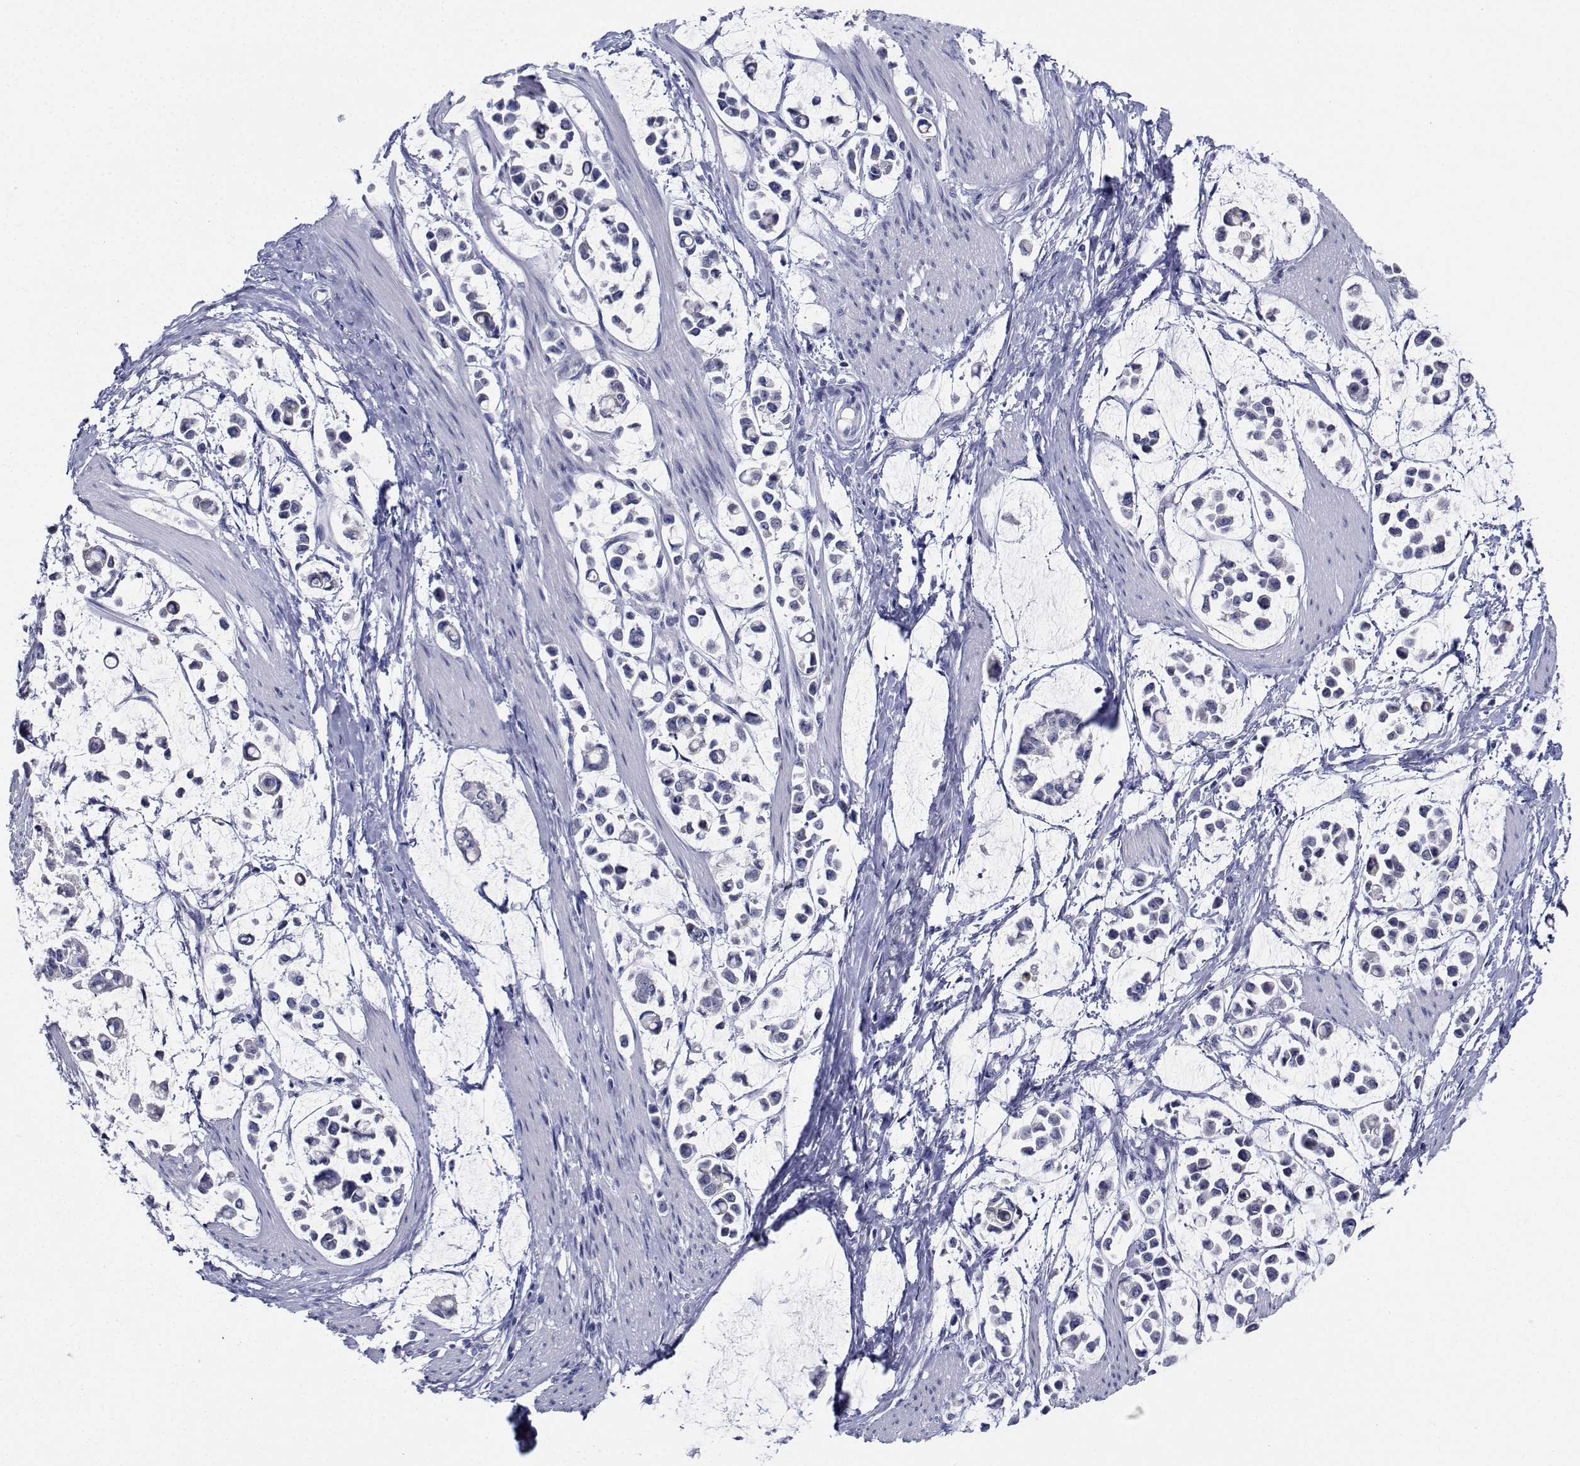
{"staining": {"intensity": "negative", "quantity": "none", "location": "none"}, "tissue": "stomach cancer", "cell_type": "Tumor cells", "image_type": "cancer", "snomed": [{"axis": "morphology", "description": "Adenocarcinoma, NOS"}, {"axis": "topography", "description": "Stomach"}], "caption": "Immunohistochemical staining of human stomach adenocarcinoma demonstrates no significant positivity in tumor cells.", "gene": "CDHR3", "patient": {"sex": "male", "age": 82}}